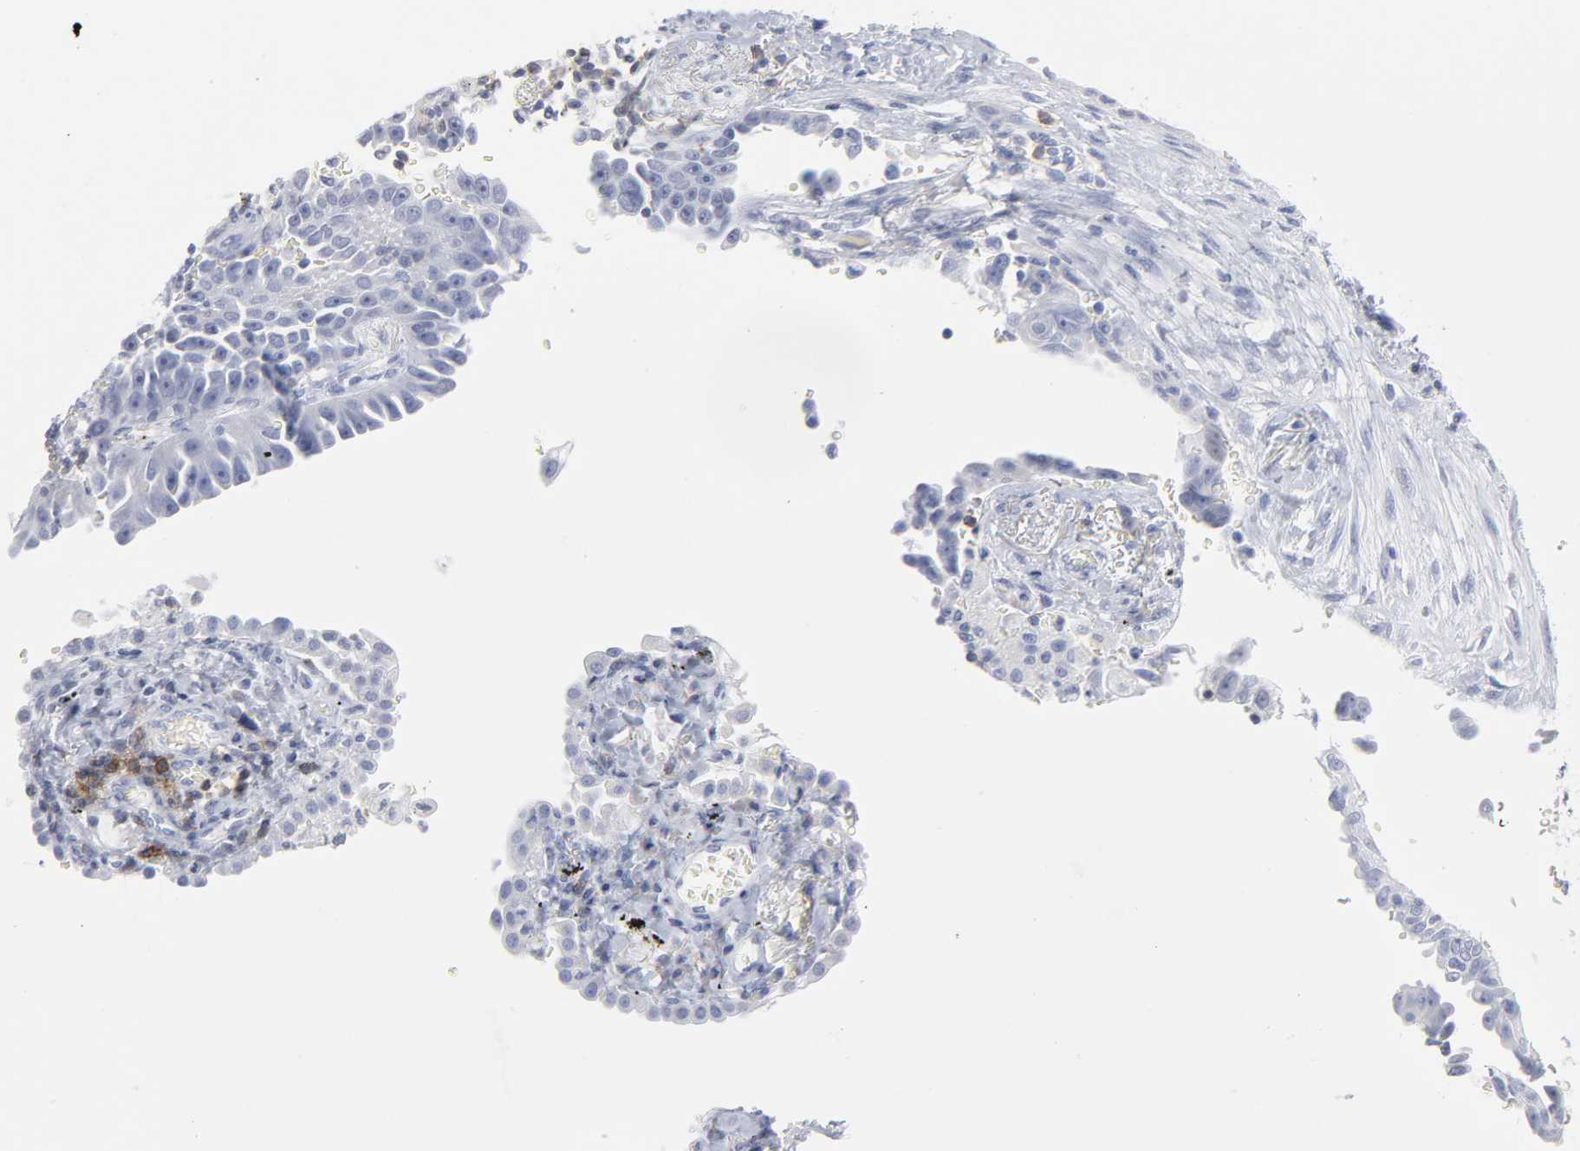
{"staining": {"intensity": "negative", "quantity": "none", "location": "none"}, "tissue": "lung cancer", "cell_type": "Tumor cells", "image_type": "cancer", "snomed": [{"axis": "morphology", "description": "Adenocarcinoma, NOS"}, {"axis": "topography", "description": "Lung"}], "caption": "The image shows no significant positivity in tumor cells of lung adenocarcinoma. (Stains: DAB (3,3'-diaminobenzidine) IHC with hematoxylin counter stain, Microscopy: brightfield microscopy at high magnification).", "gene": "P2RY8", "patient": {"sex": "female", "age": 64}}